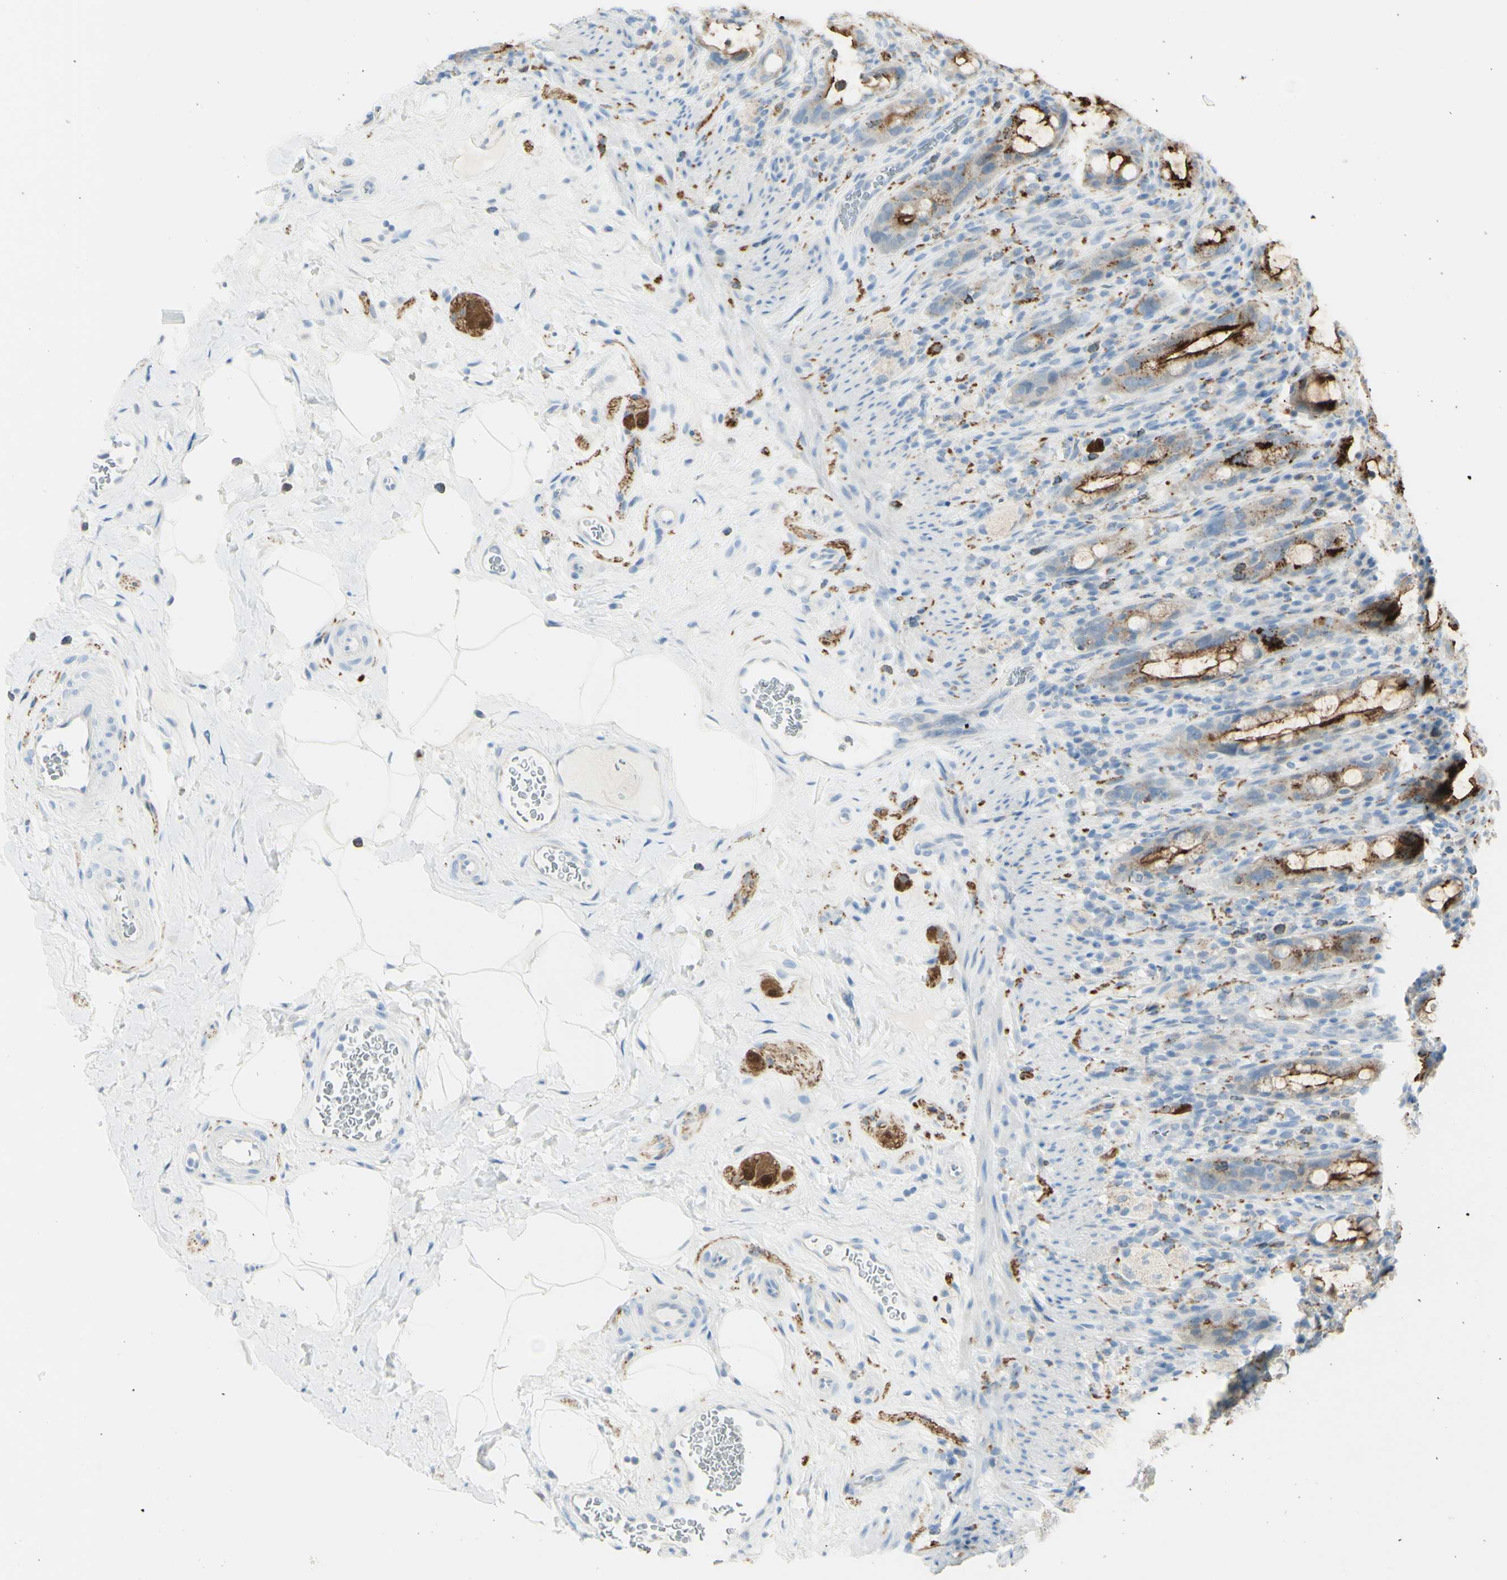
{"staining": {"intensity": "strong", "quantity": "25%-75%", "location": "cytoplasmic/membranous"}, "tissue": "rectum", "cell_type": "Glandular cells", "image_type": "normal", "snomed": [{"axis": "morphology", "description": "Normal tissue, NOS"}, {"axis": "topography", "description": "Rectum"}], "caption": "High-power microscopy captured an IHC histopathology image of normal rectum, revealing strong cytoplasmic/membranous expression in about 25%-75% of glandular cells.", "gene": "TSPAN1", "patient": {"sex": "male", "age": 44}}